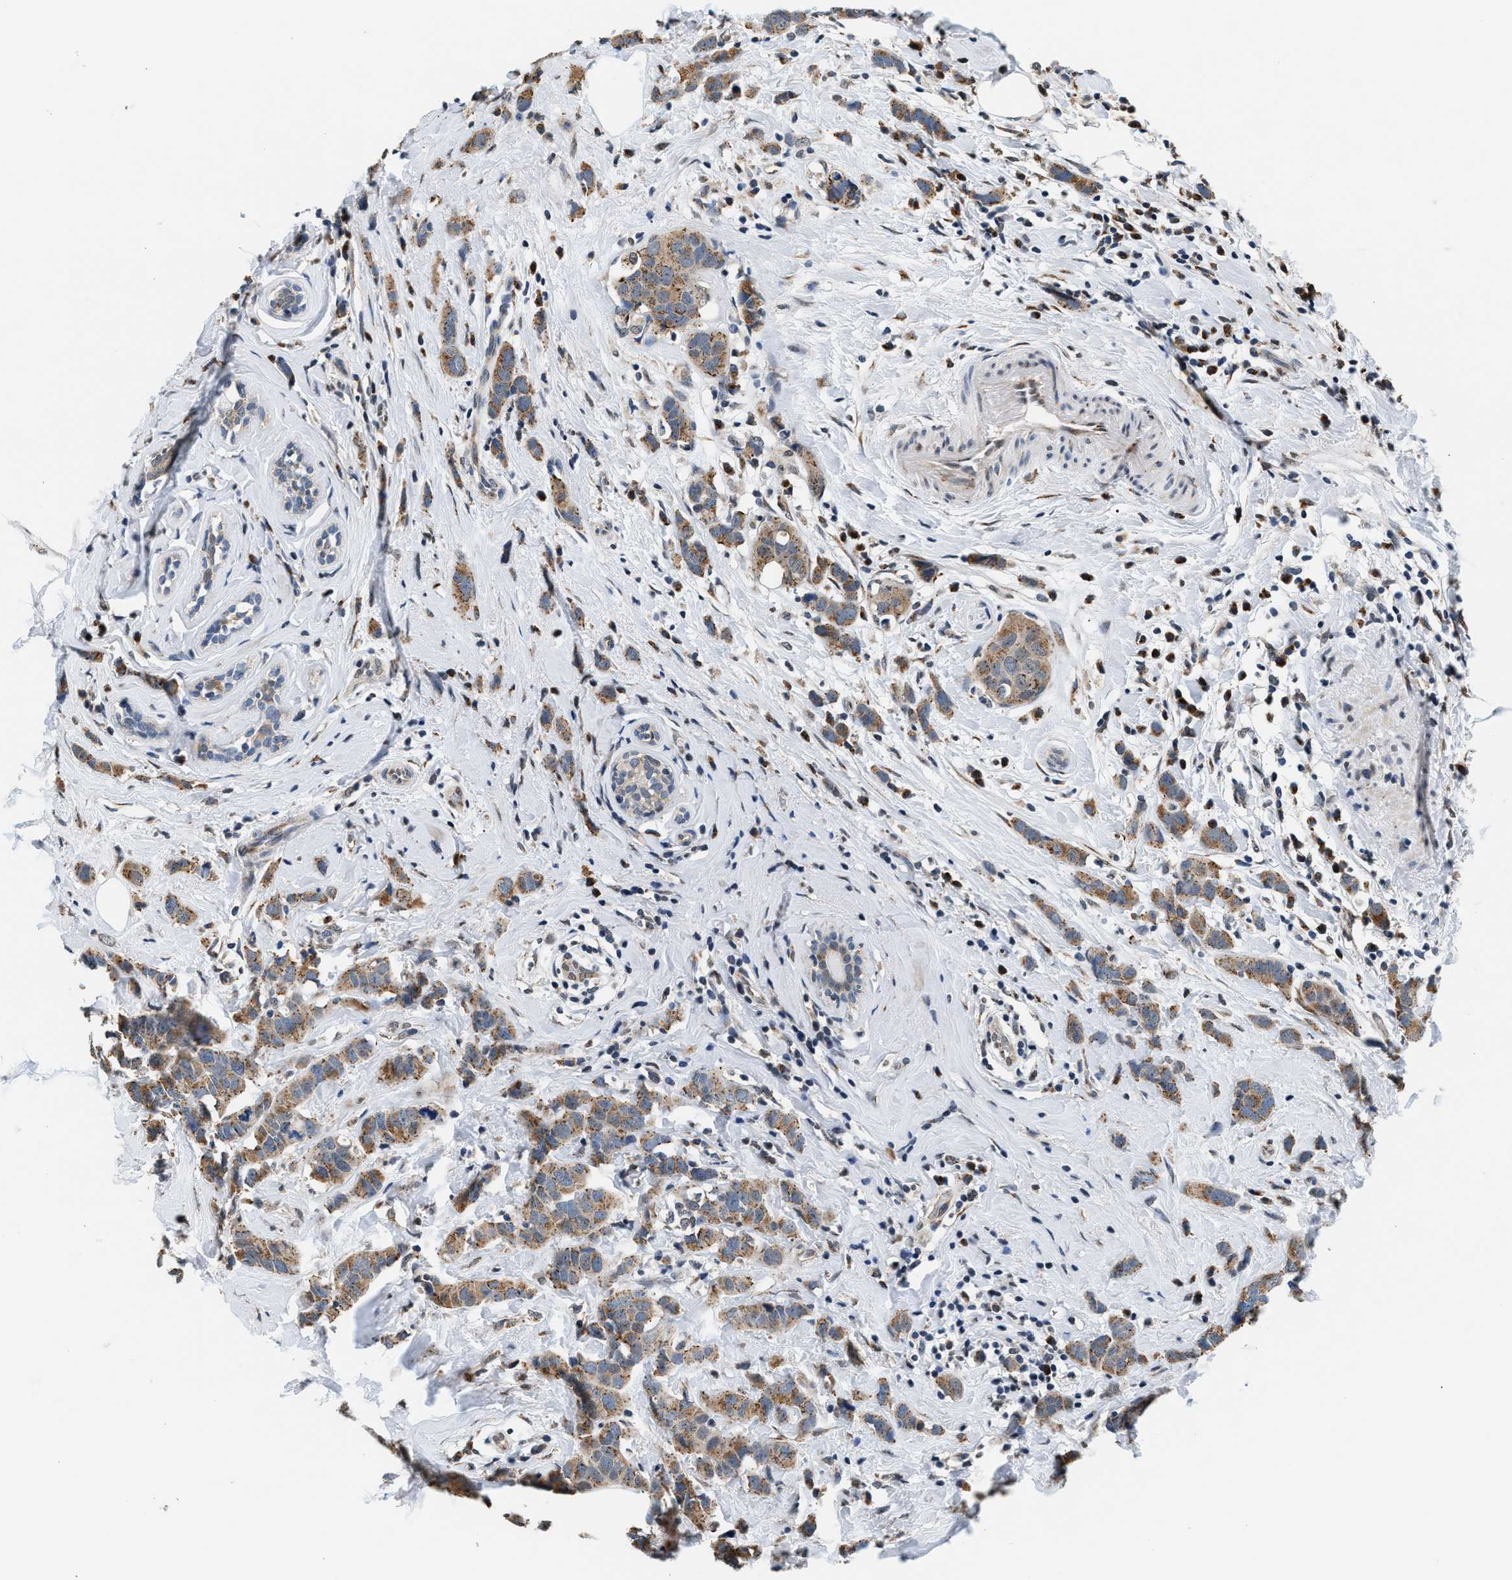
{"staining": {"intensity": "moderate", "quantity": ">75%", "location": "cytoplasmic/membranous"}, "tissue": "breast cancer", "cell_type": "Tumor cells", "image_type": "cancer", "snomed": [{"axis": "morphology", "description": "Normal tissue, NOS"}, {"axis": "morphology", "description": "Duct carcinoma"}, {"axis": "topography", "description": "Breast"}], "caption": "Human breast cancer stained for a protein (brown) exhibits moderate cytoplasmic/membranous positive positivity in approximately >75% of tumor cells.", "gene": "KCNMB2", "patient": {"sex": "female", "age": 50}}